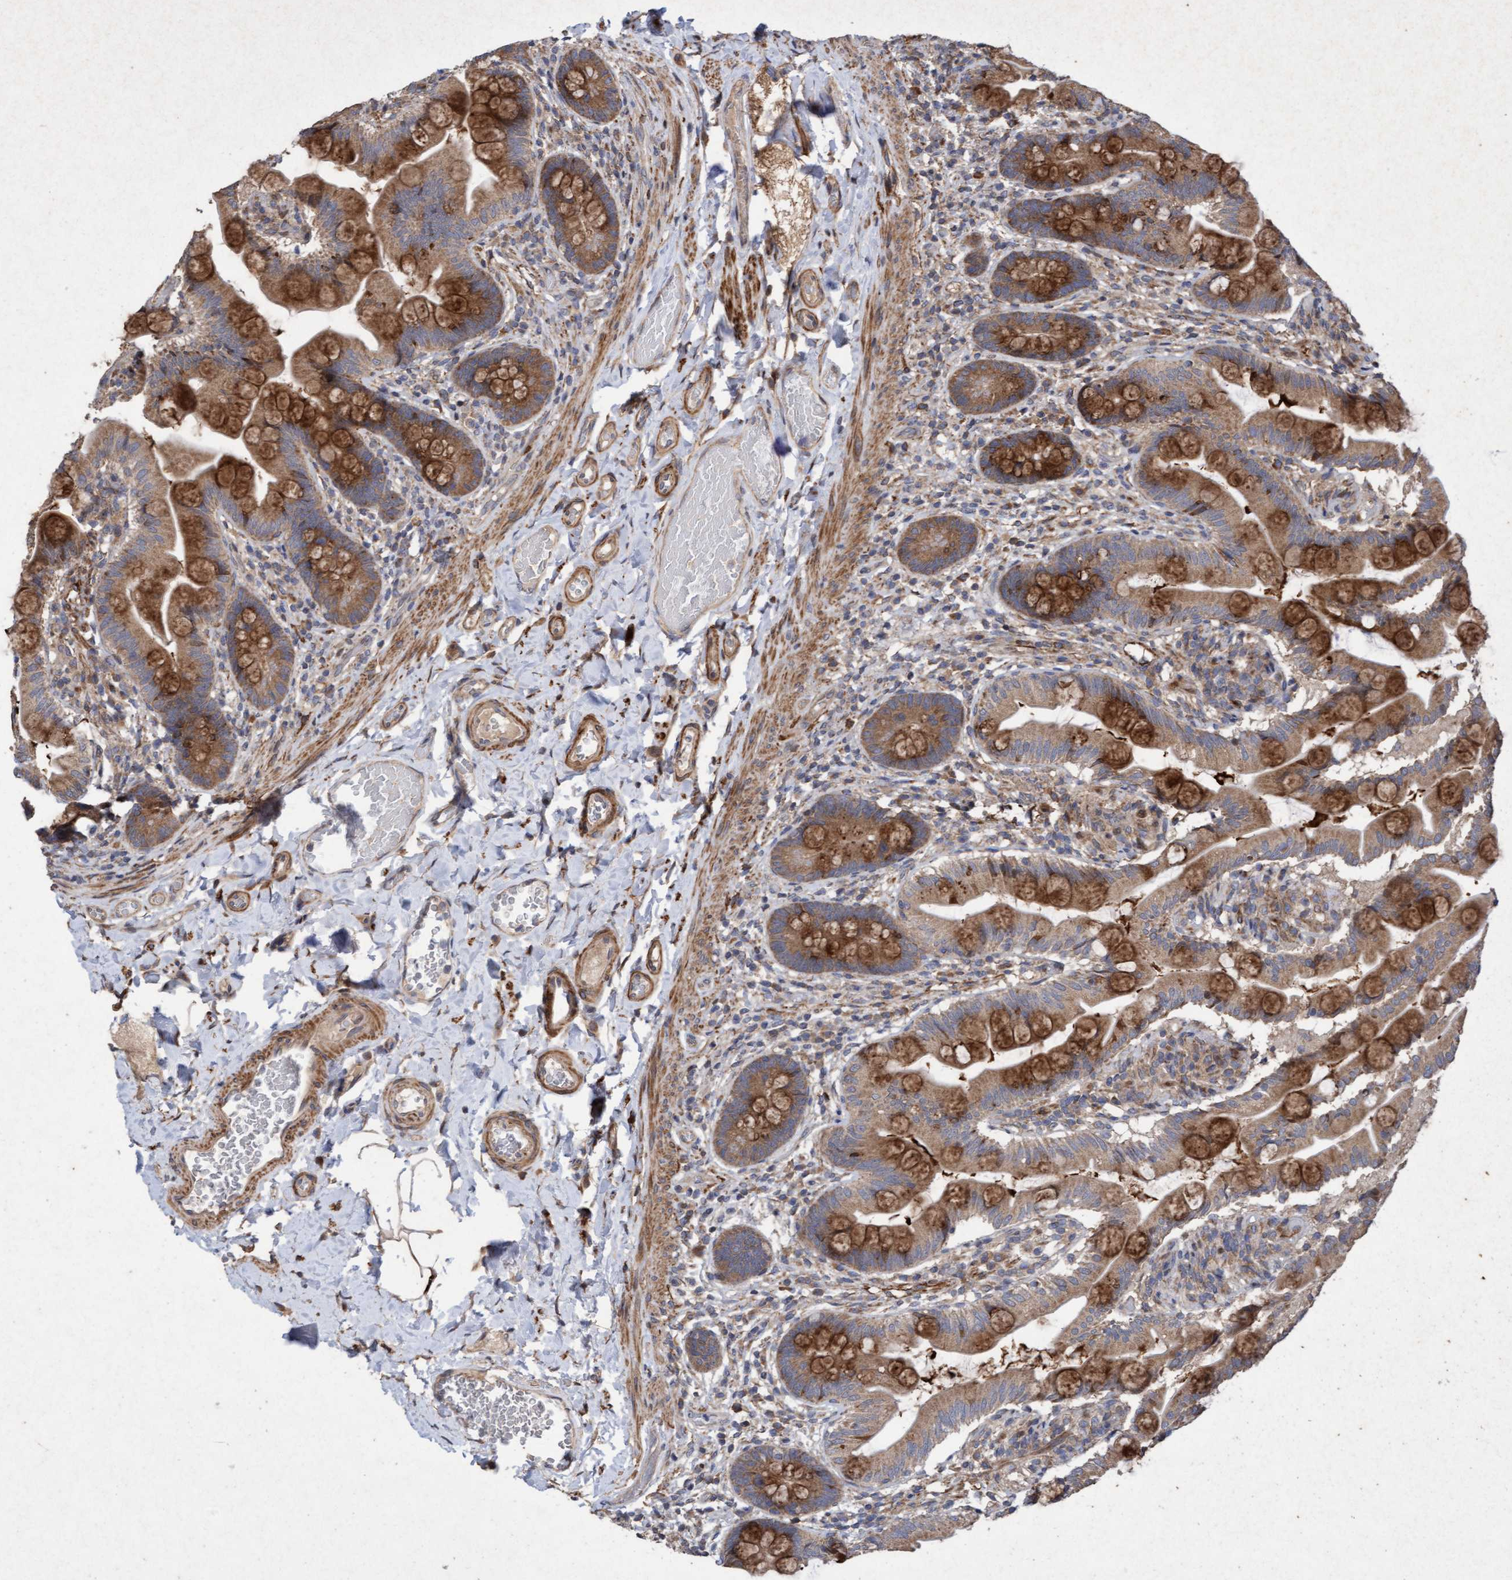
{"staining": {"intensity": "strong", "quantity": ">75%", "location": "cytoplasmic/membranous"}, "tissue": "small intestine", "cell_type": "Glandular cells", "image_type": "normal", "snomed": [{"axis": "morphology", "description": "Normal tissue, NOS"}, {"axis": "topography", "description": "Small intestine"}], "caption": "Small intestine was stained to show a protein in brown. There is high levels of strong cytoplasmic/membranous staining in about >75% of glandular cells. (DAB IHC with brightfield microscopy, high magnification).", "gene": "ELP5", "patient": {"sex": "female", "age": 56}}